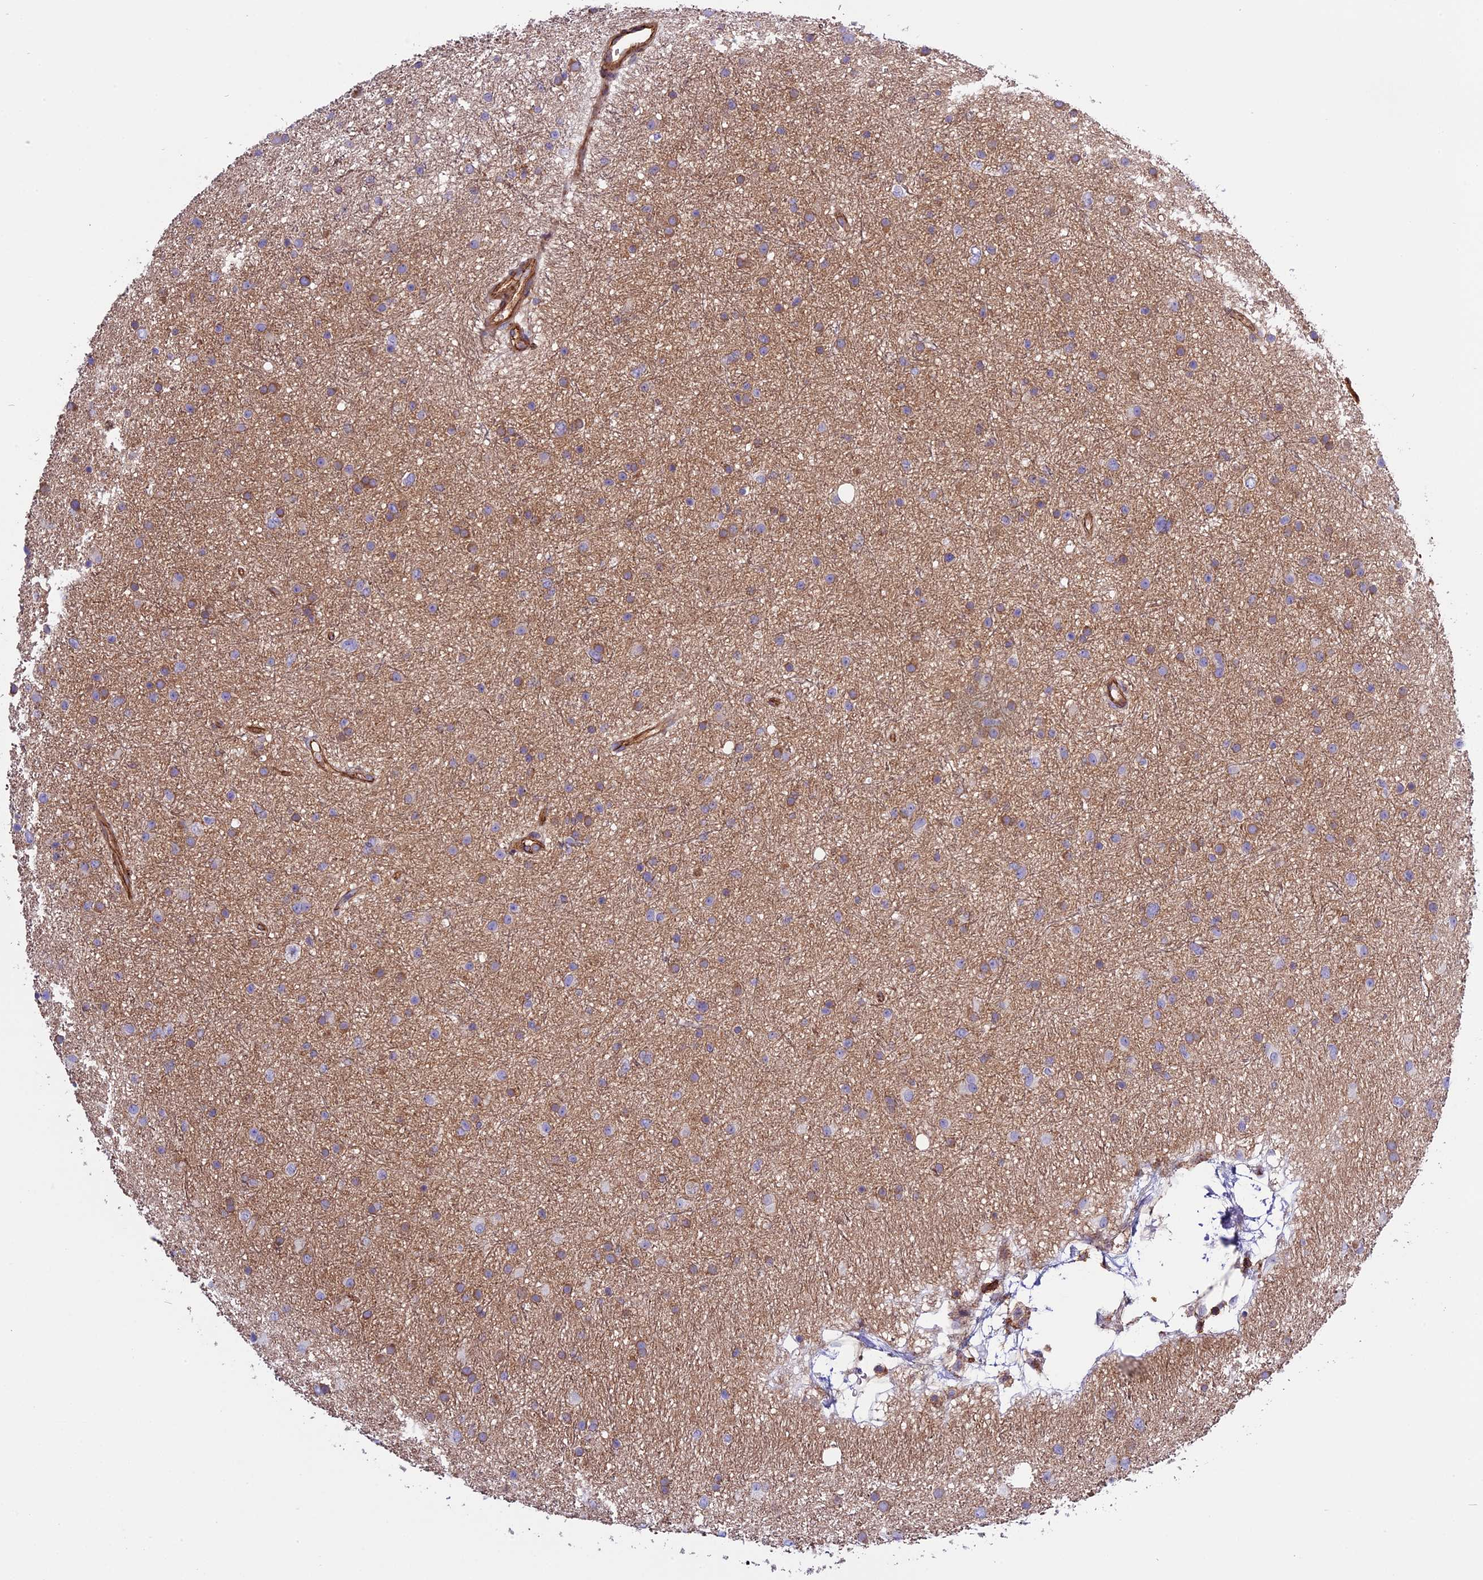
{"staining": {"intensity": "weak", "quantity": "25%-75%", "location": "cytoplasmic/membranous"}, "tissue": "glioma", "cell_type": "Tumor cells", "image_type": "cancer", "snomed": [{"axis": "morphology", "description": "Glioma, malignant, Low grade"}, {"axis": "topography", "description": "Cerebral cortex"}], "caption": "A histopathology image showing weak cytoplasmic/membranous staining in about 25%-75% of tumor cells in glioma, as visualized by brown immunohistochemical staining.", "gene": "CD99L2", "patient": {"sex": "female", "age": 39}}